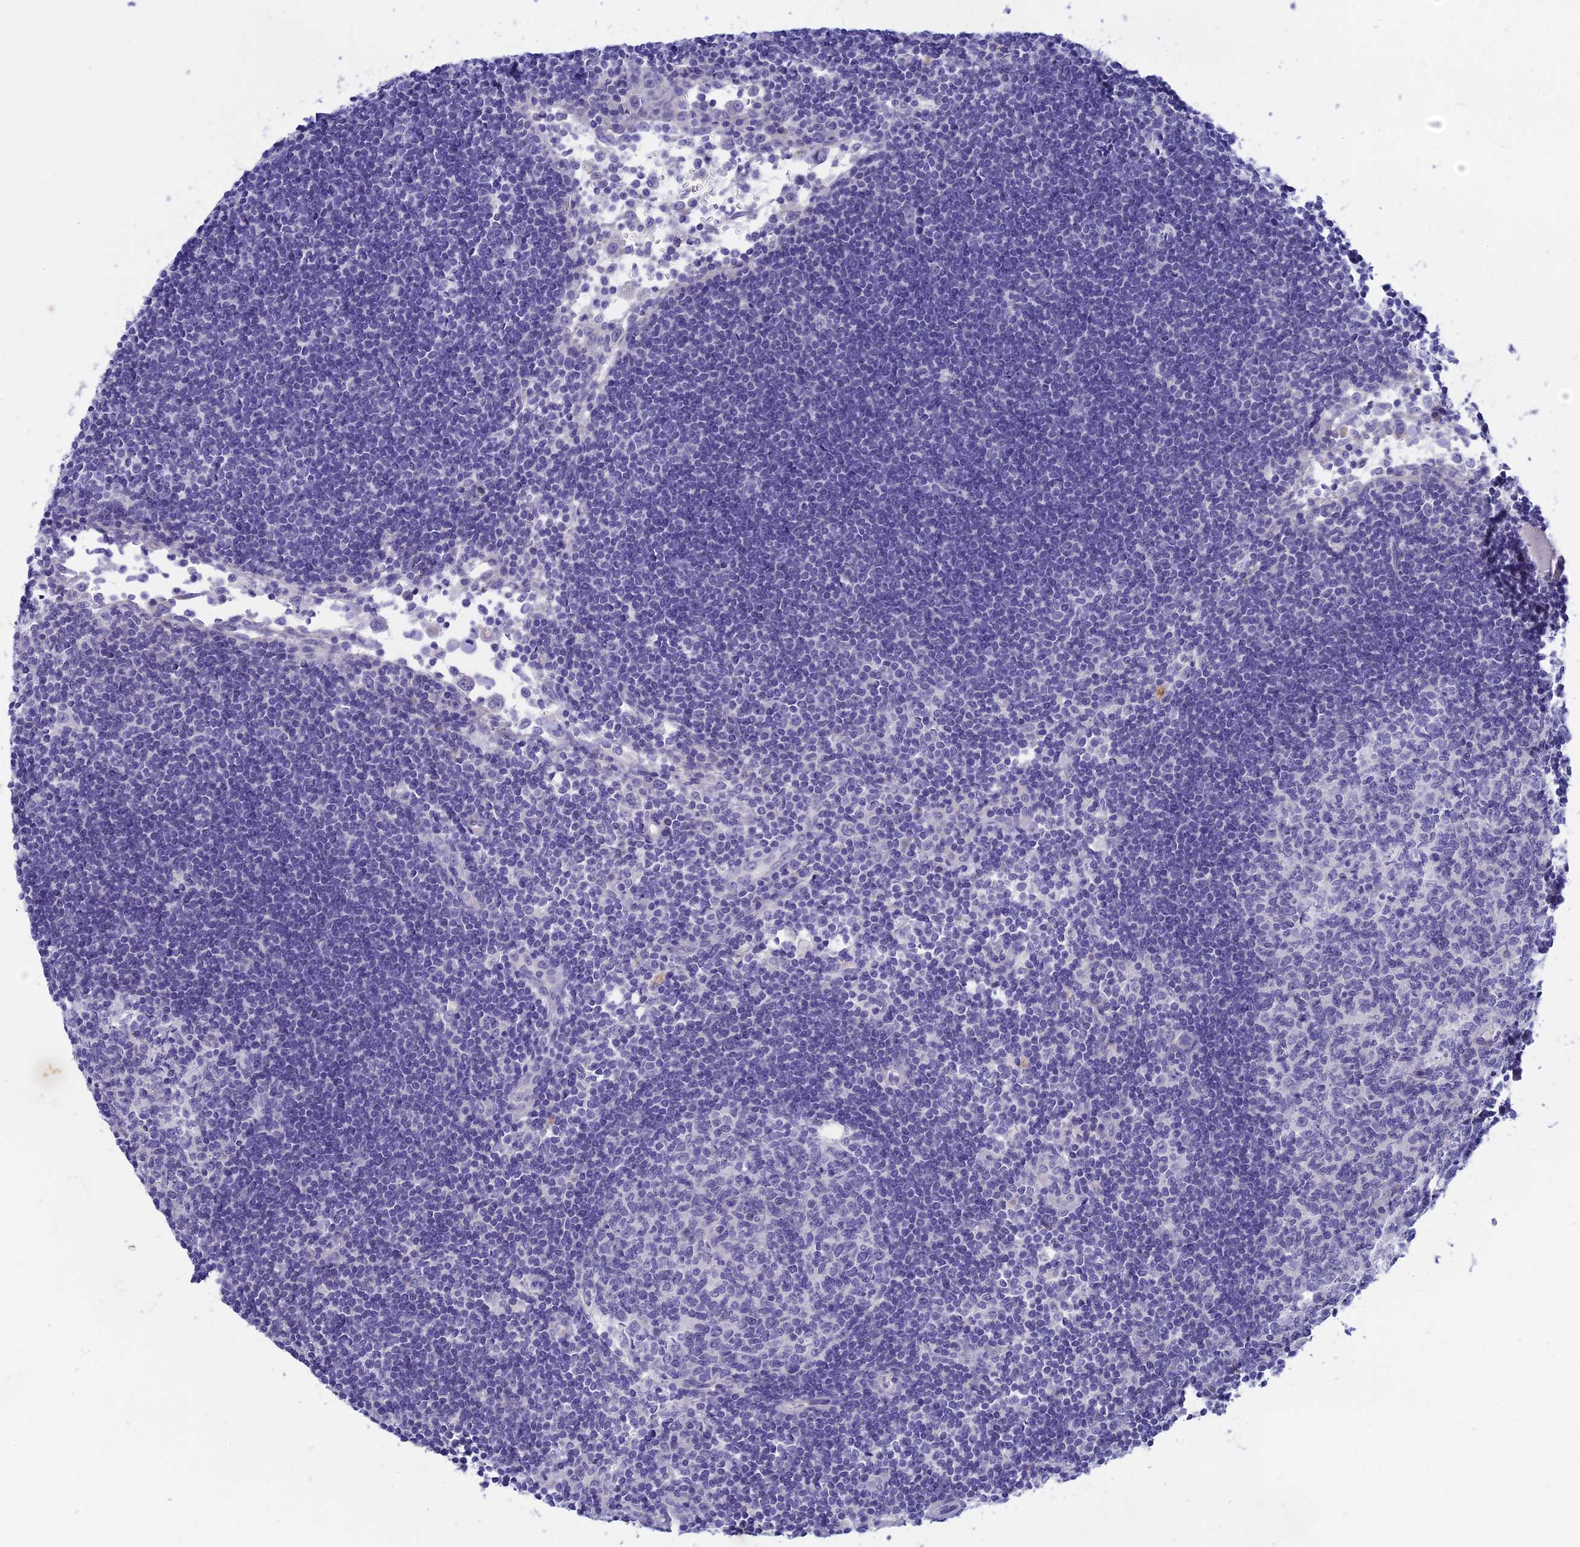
{"staining": {"intensity": "negative", "quantity": "none", "location": "none"}, "tissue": "lymph node", "cell_type": "Germinal center cells", "image_type": "normal", "snomed": [{"axis": "morphology", "description": "Normal tissue, NOS"}, {"axis": "topography", "description": "Lymph node"}], "caption": "The photomicrograph shows no staining of germinal center cells in benign lymph node. The staining was performed using DAB to visualize the protein expression in brown, while the nuclei were stained in blue with hematoxylin (Magnification: 20x).", "gene": "BTBD19", "patient": {"sex": "female", "age": 73}}